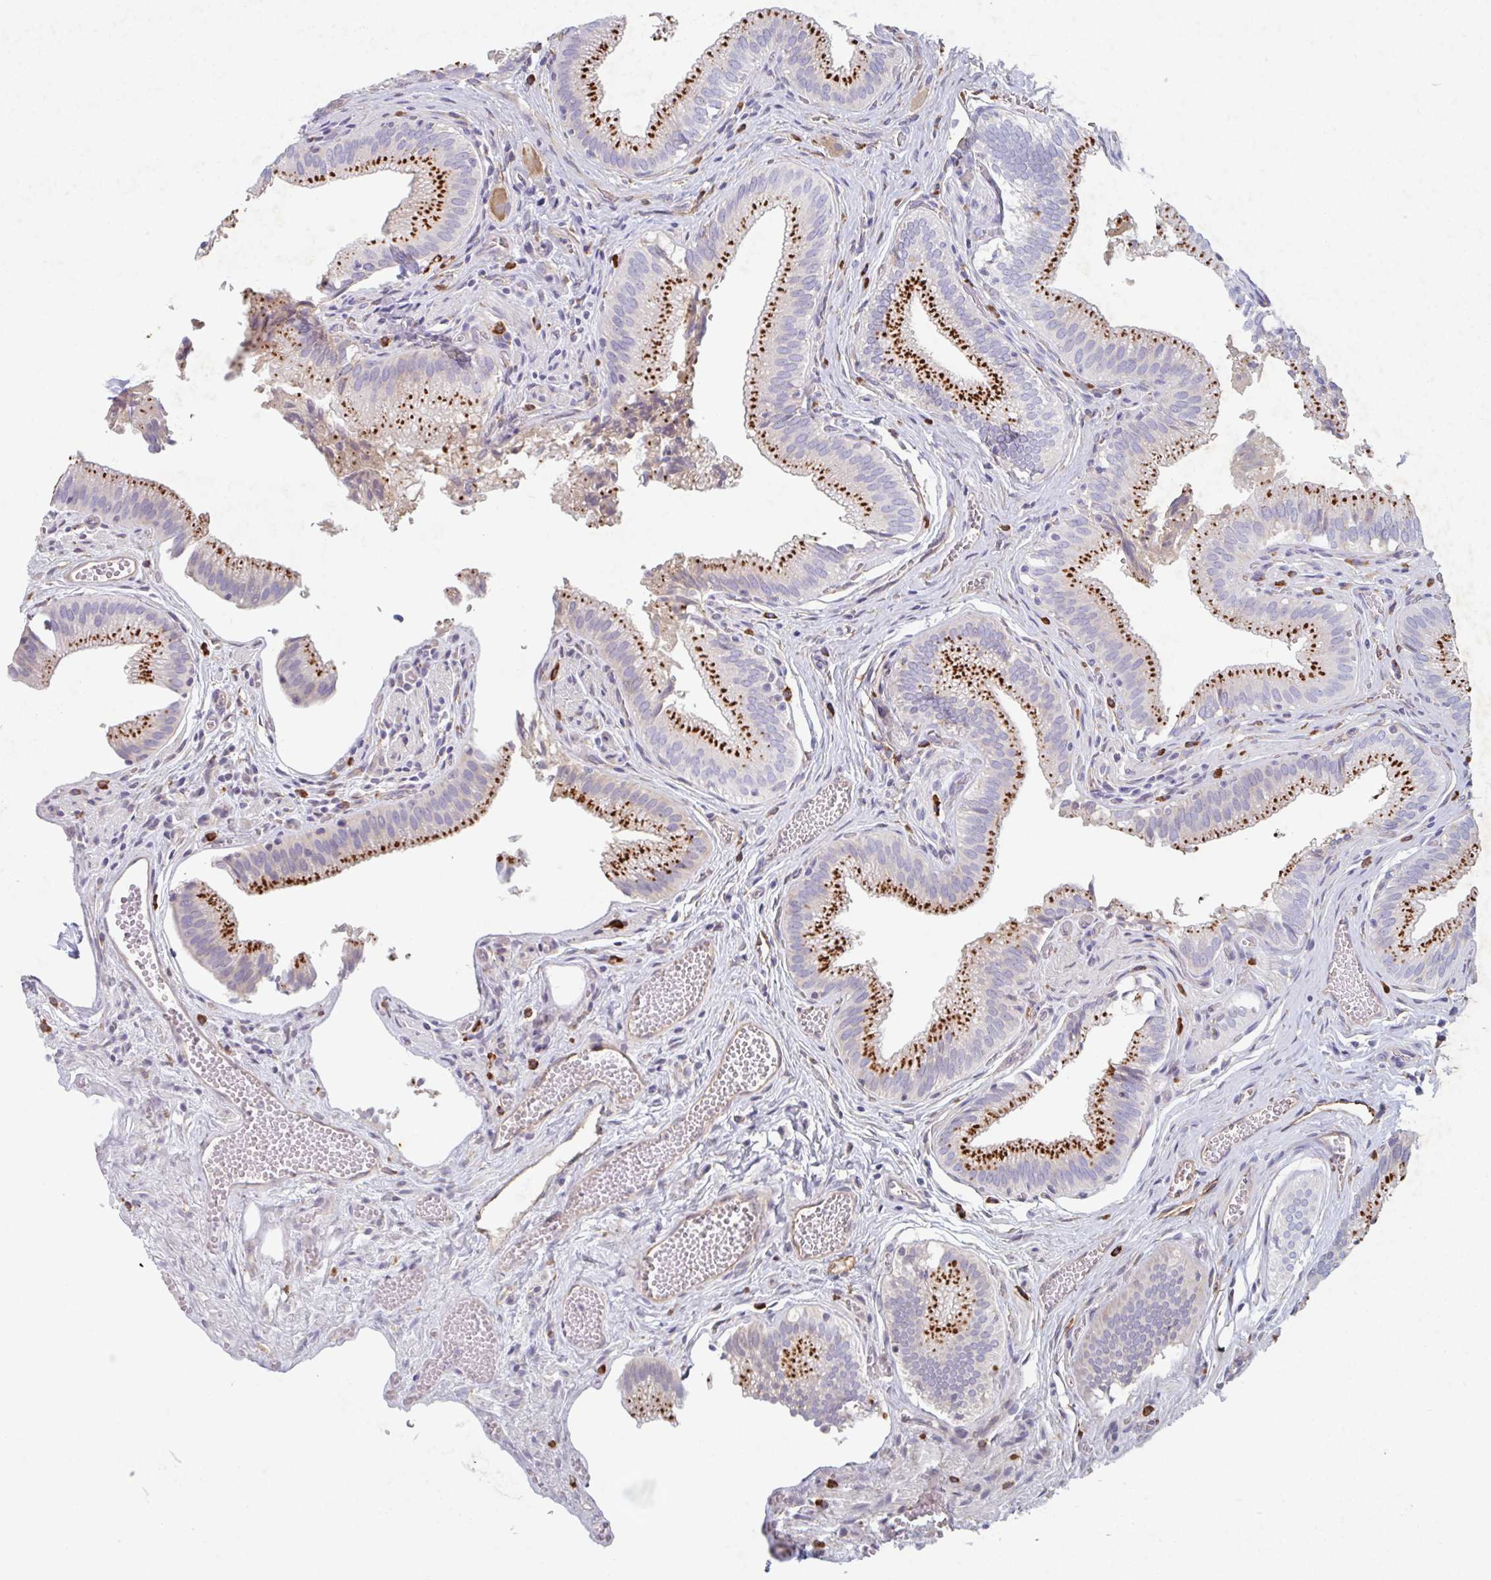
{"staining": {"intensity": "strong", "quantity": ">75%", "location": "cytoplasmic/membranous"}, "tissue": "gallbladder", "cell_type": "Glandular cells", "image_type": "normal", "snomed": [{"axis": "morphology", "description": "Normal tissue, NOS"}, {"axis": "topography", "description": "Gallbladder"}, {"axis": "topography", "description": "Peripheral nerve tissue"}], "caption": "Immunohistochemistry (IHC) photomicrograph of unremarkable gallbladder: gallbladder stained using IHC demonstrates high levels of strong protein expression localized specifically in the cytoplasmic/membranous of glandular cells, appearing as a cytoplasmic/membranous brown color.", "gene": "MANBA", "patient": {"sex": "male", "age": 17}}